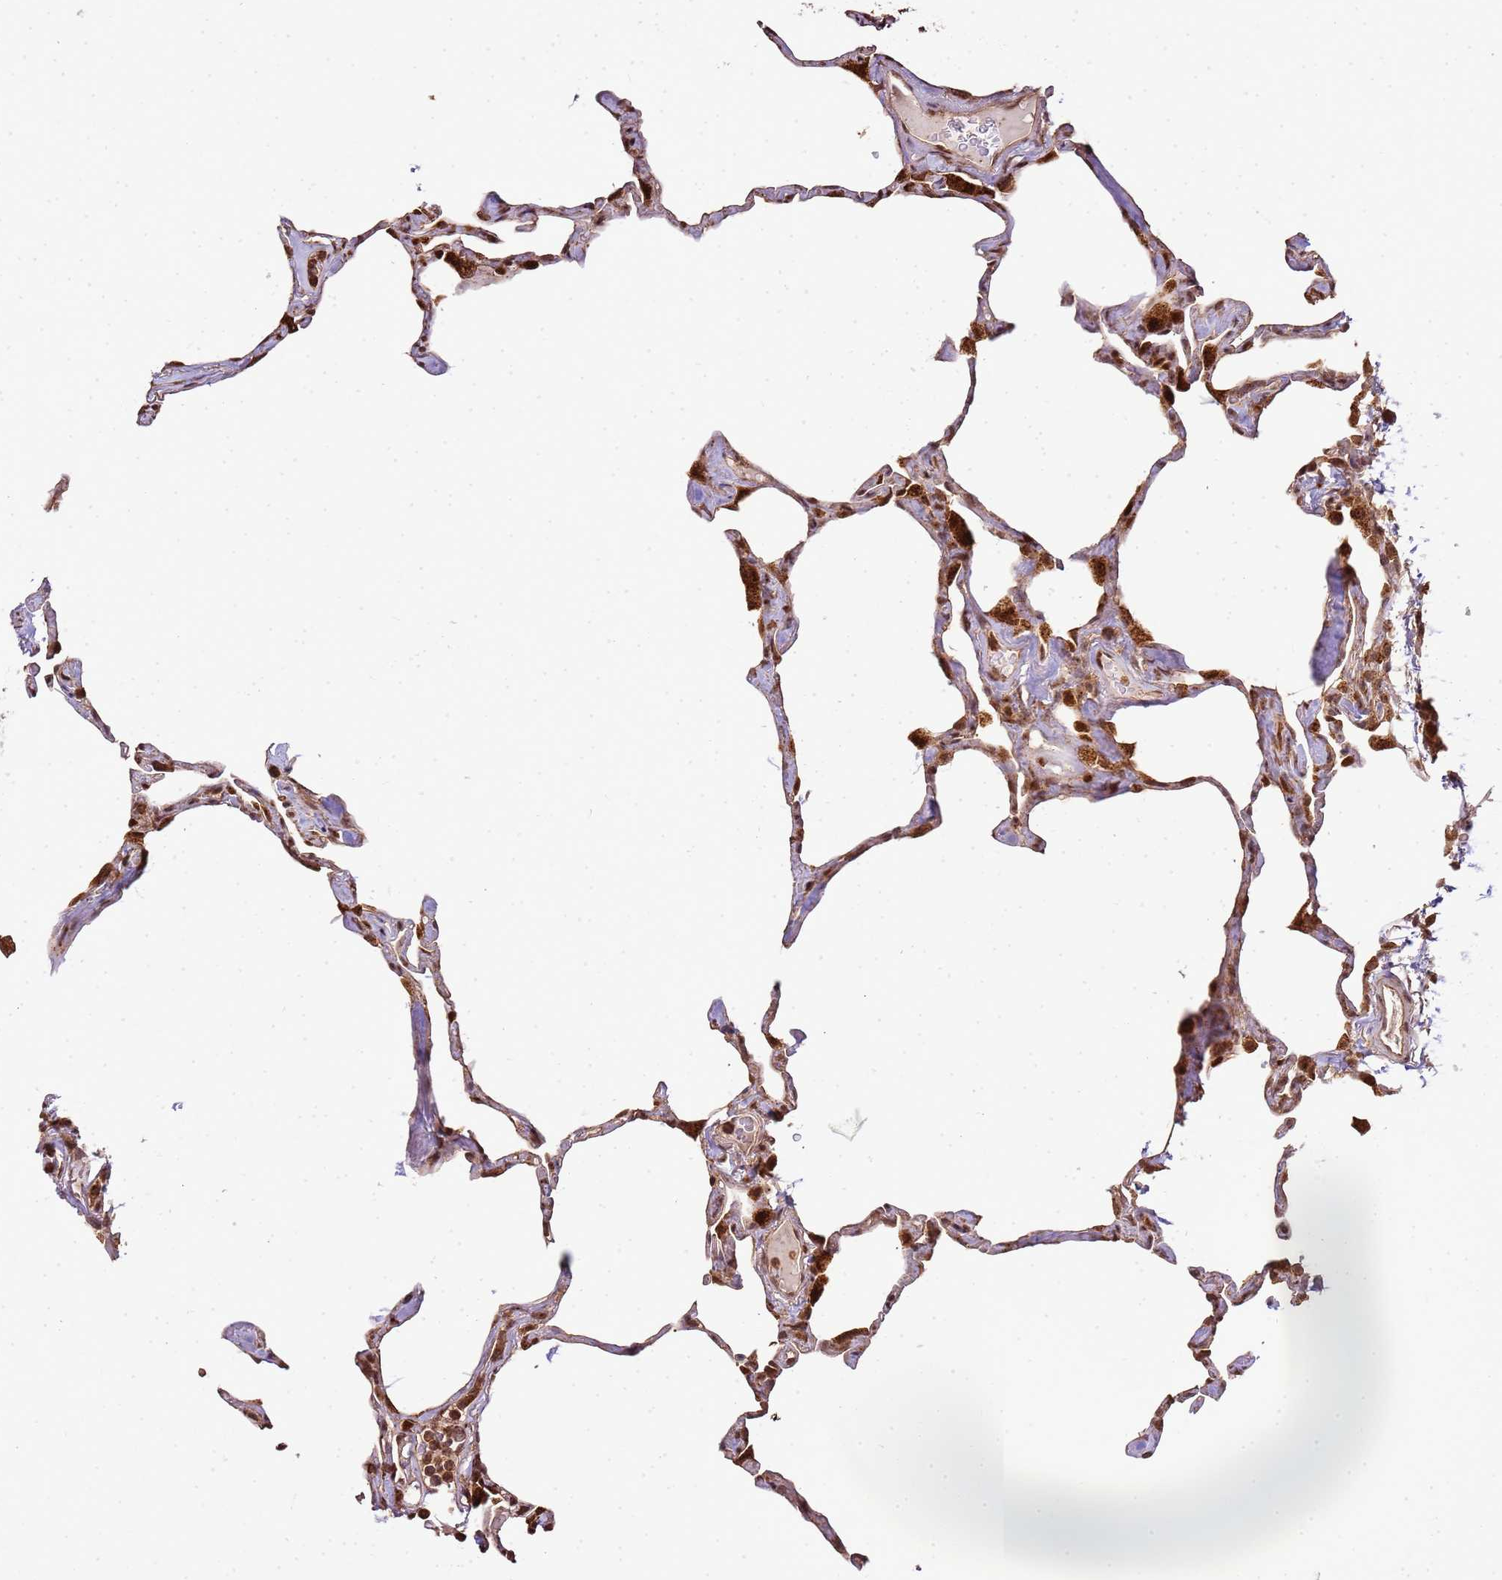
{"staining": {"intensity": "moderate", "quantity": ">75%", "location": "cytoplasmic/membranous,nuclear"}, "tissue": "lung", "cell_type": "Alveolar cells", "image_type": "normal", "snomed": [{"axis": "morphology", "description": "Normal tissue, NOS"}, {"axis": "topography", "description": "Lung"}], "caption": "An immunohistochemistry micrograph of unremarkable tissue is shown. Protein staining in brown highlights moderate cytoplasmic/membranous,nuclear positivity in lung within alveolar cells. (Stains: DAB (3,3'-diaminobenzidine) in brown, nuclei in blue, Microscopy: brightfield microscopy at high magnification).", "gene": "PEX14", "patient": {"sex": "male", "age": 65}}